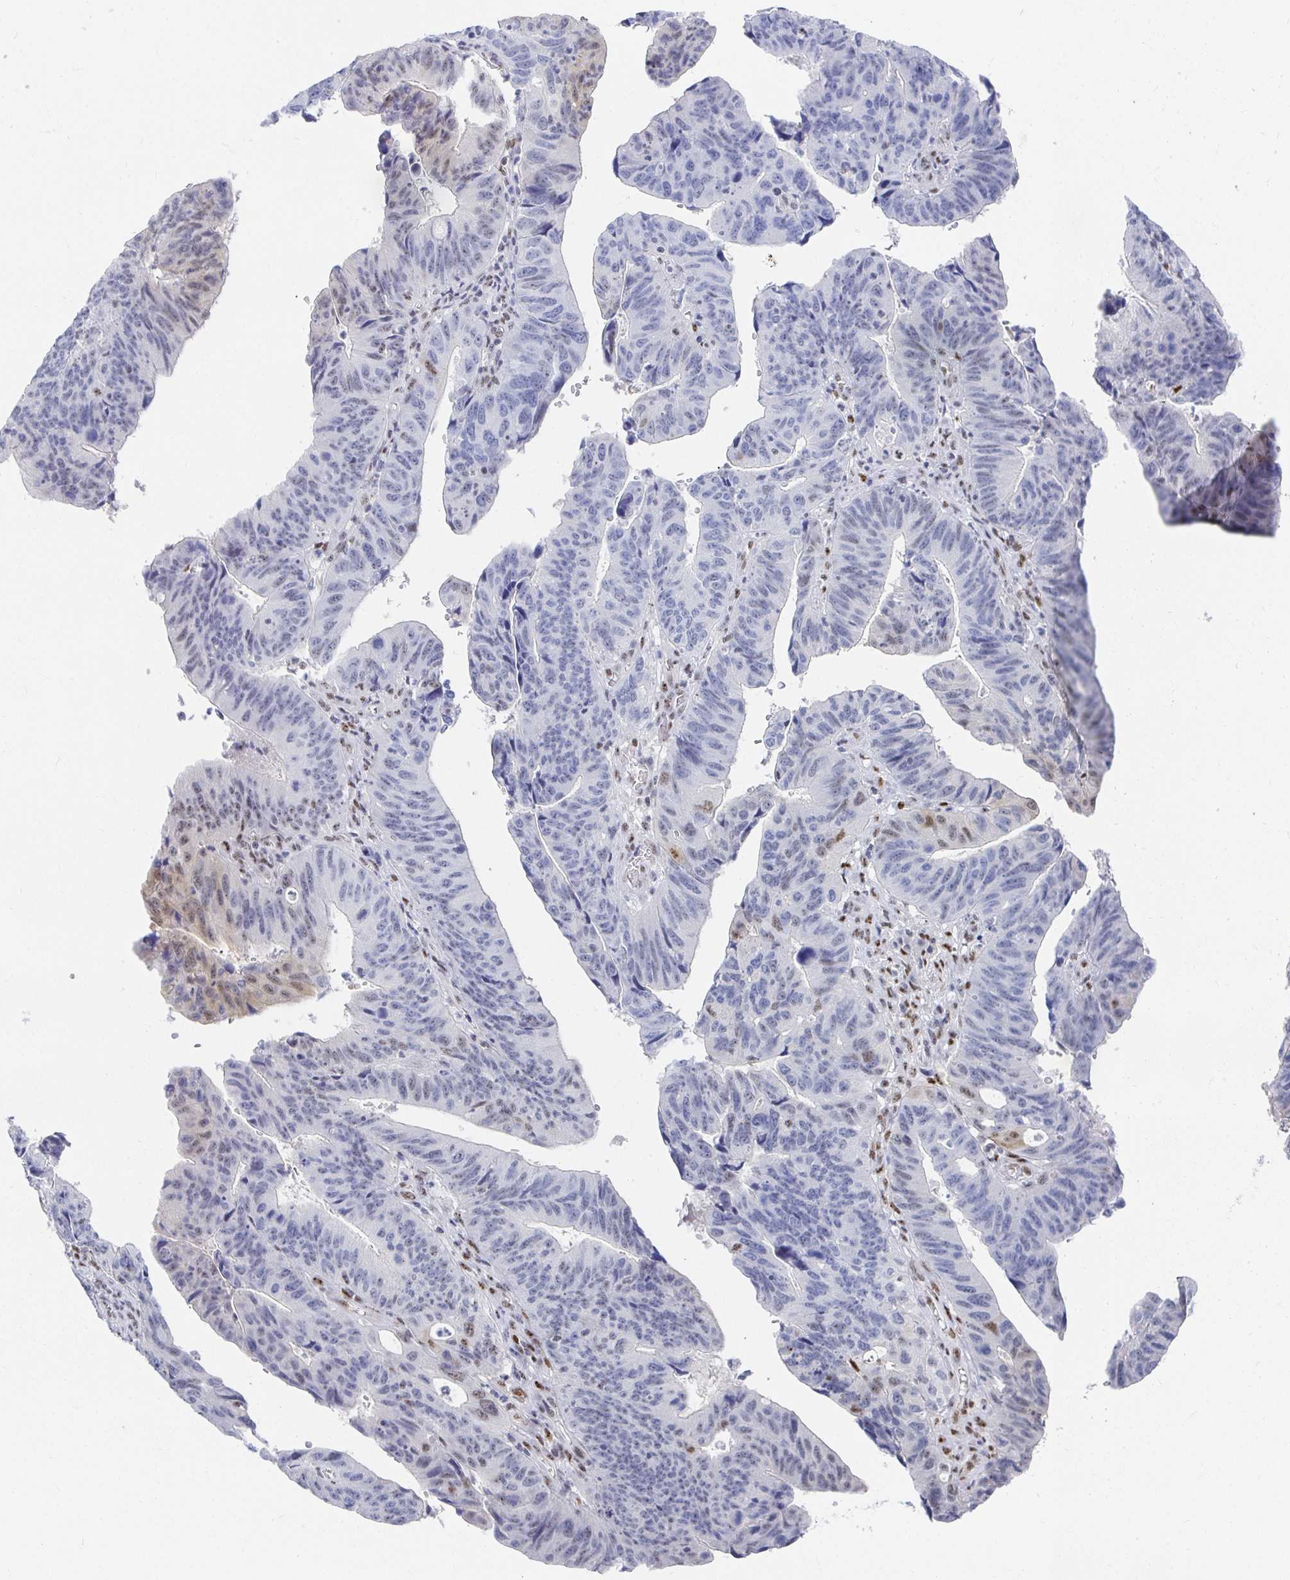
{"staining": {"intensity": "moderate", "quantity": "<25%", "location": "nuclear"}, "tissue": "stomach cancer", "cell_type": "Tumor cells", "image_type": "cancer", "snomed": [{"axis": "morphology", "description": "Adenocarcinoma, NOS"}, {"axis": "topography", "description": "Stomach"}], "caption": "Tumor cells exhibit moderate nuclear positivity in about <25% of cells in adenocarcinoma (stomach).", "gene": "CLIC3", "patient": {"sex": "male", "age": 59}}